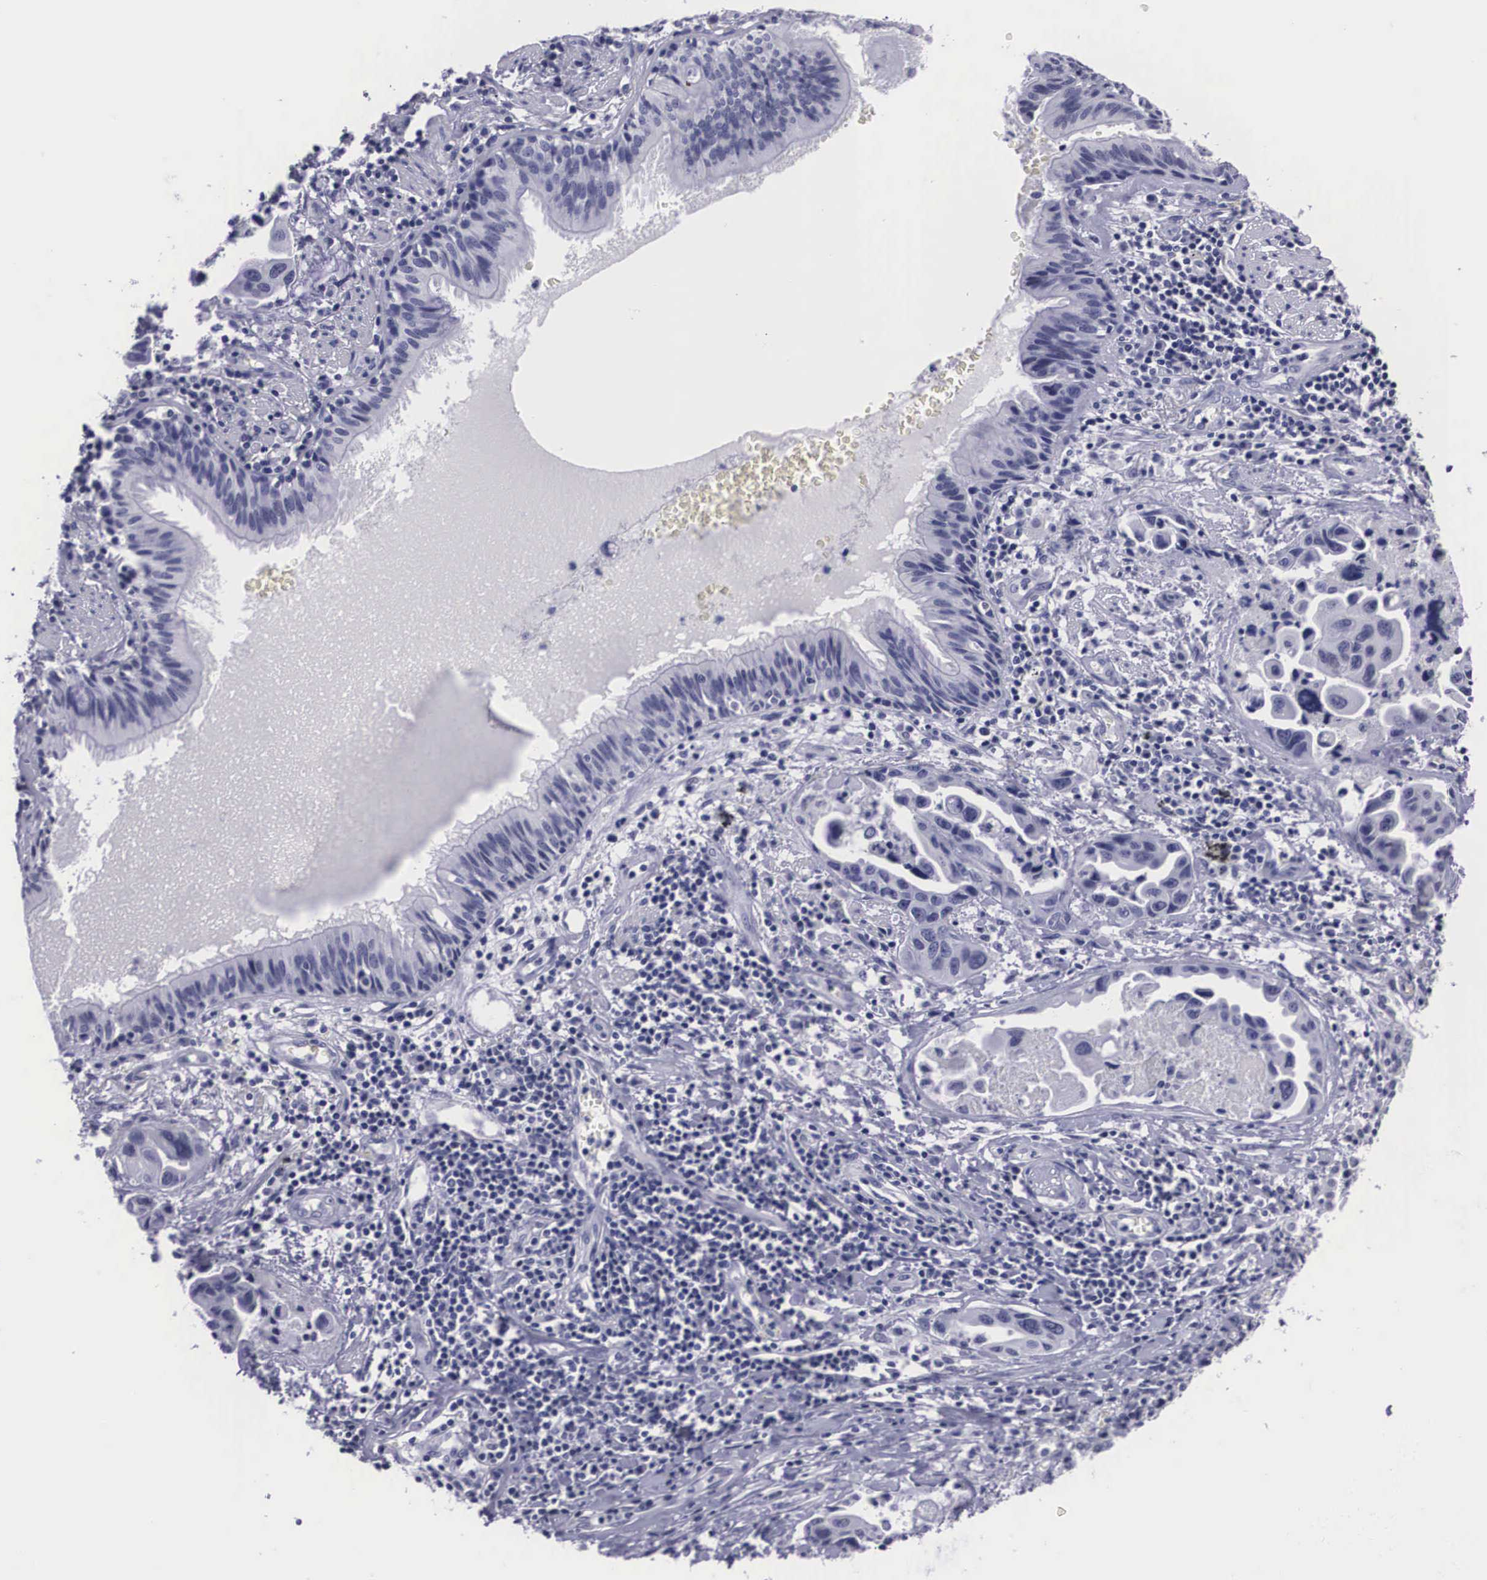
{"staining": {"intensity": "negative", "quantity": "none", "location": "none"}, "tissue": "lung cancer", "cell_type": "Tumor cells", "image_type": "cancer", "snomed": [{"axis": "morphology", "description": "Adenocarcinoma, NOS"}, {"axis": "topography", "description": "Lung"}], "caption": "The IHC image has no significant expression in tumor cells of lung cancer (adenocarcinoma) tissue.", "gene": "C22orf31", "patient": {"sex": "male", "age": 64}}